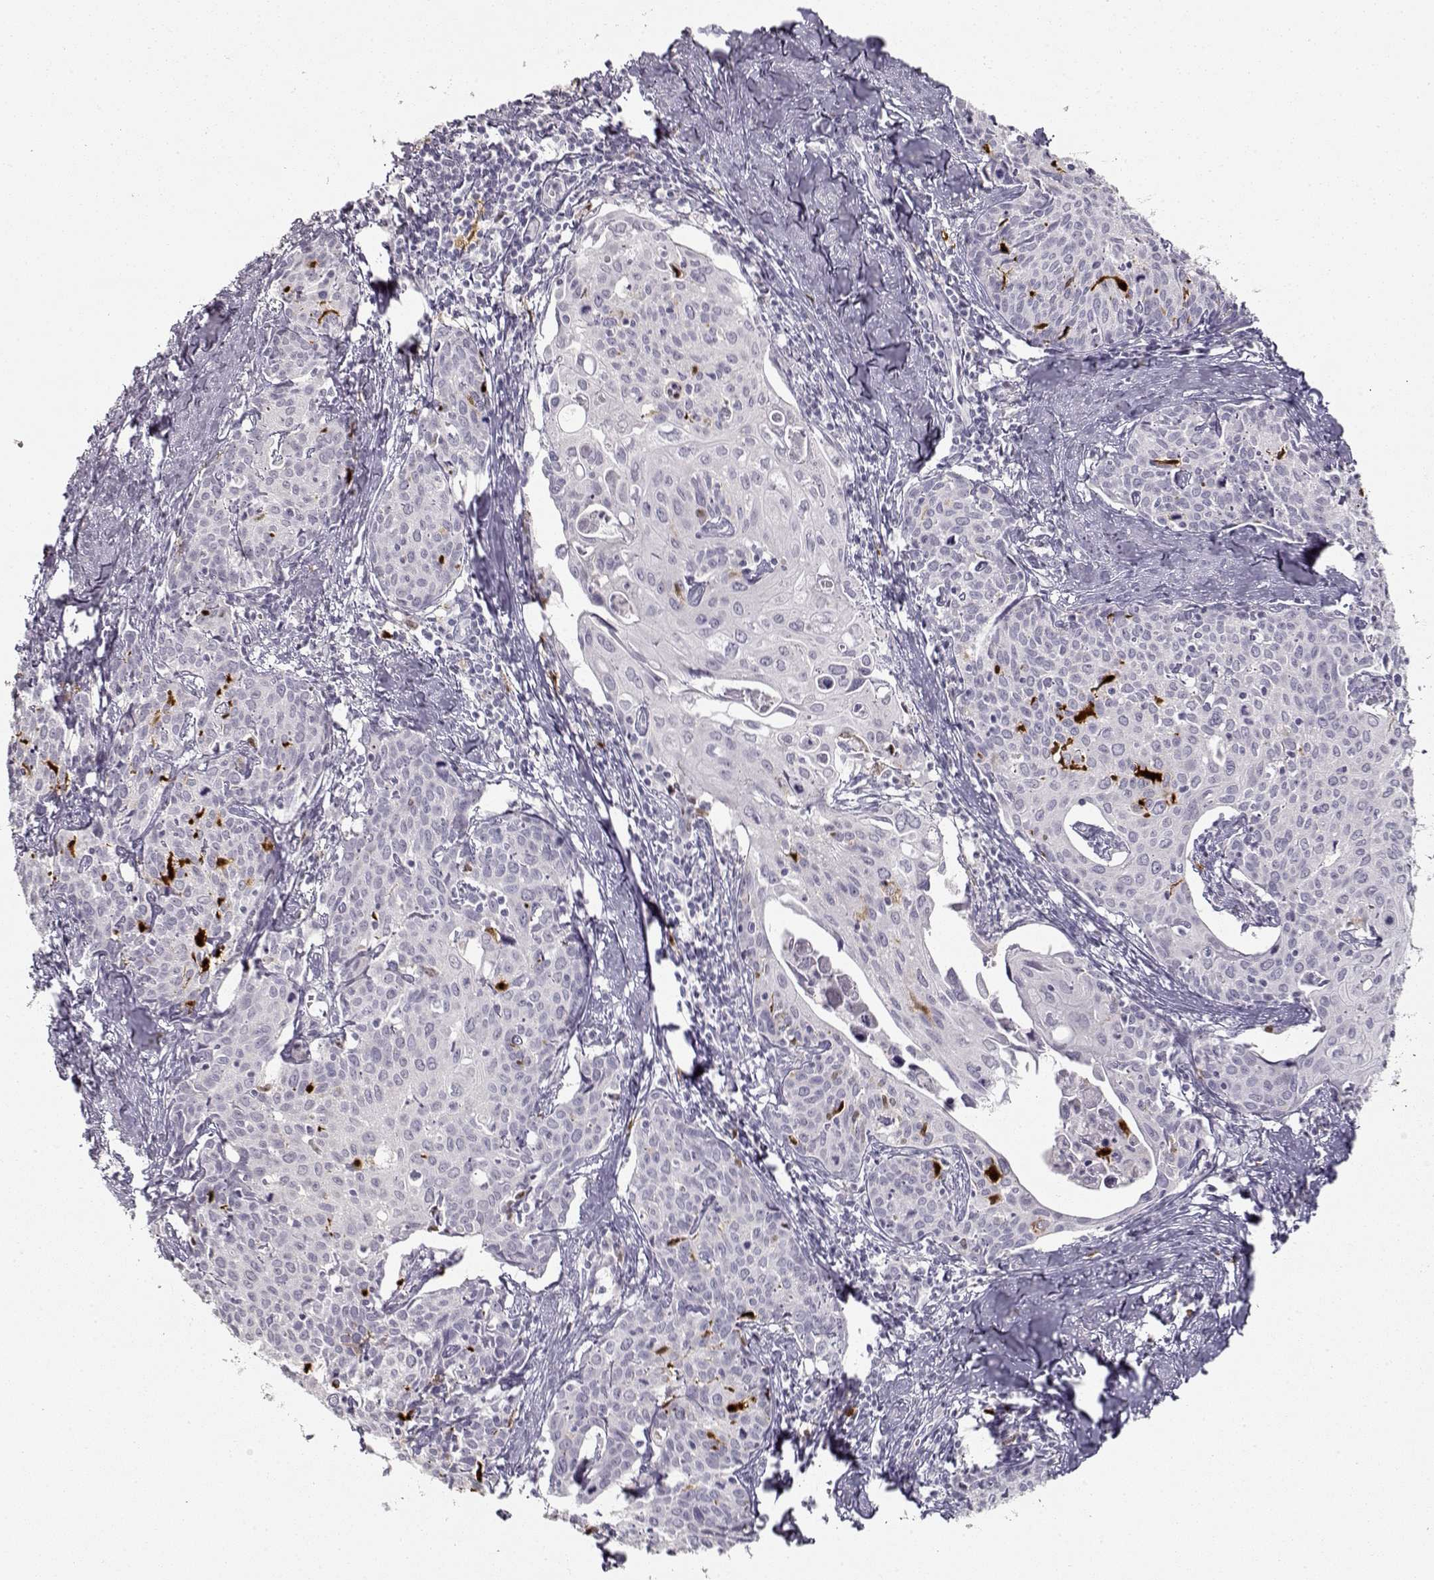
{"staining": {"intensity": "negative", "quantity": "none", "location": "none"}, "tissue": "cervical cancer", "cell_type": "Tumor cells", "image_type": "cancer", "snomed": [{"axis": "morphology", "description": "Squamous cell carcinoma, NOS"}, {"axis": "topography", "description": "Cervix"}], "caption": "Immunohistochemistry (IHC) histopathology image of human cervical cancer stained for a protein (brown), which demonstrates no positivity in tumor cells.", "gene": "S100B", "patient": {"sex": "female", "age": 62}}